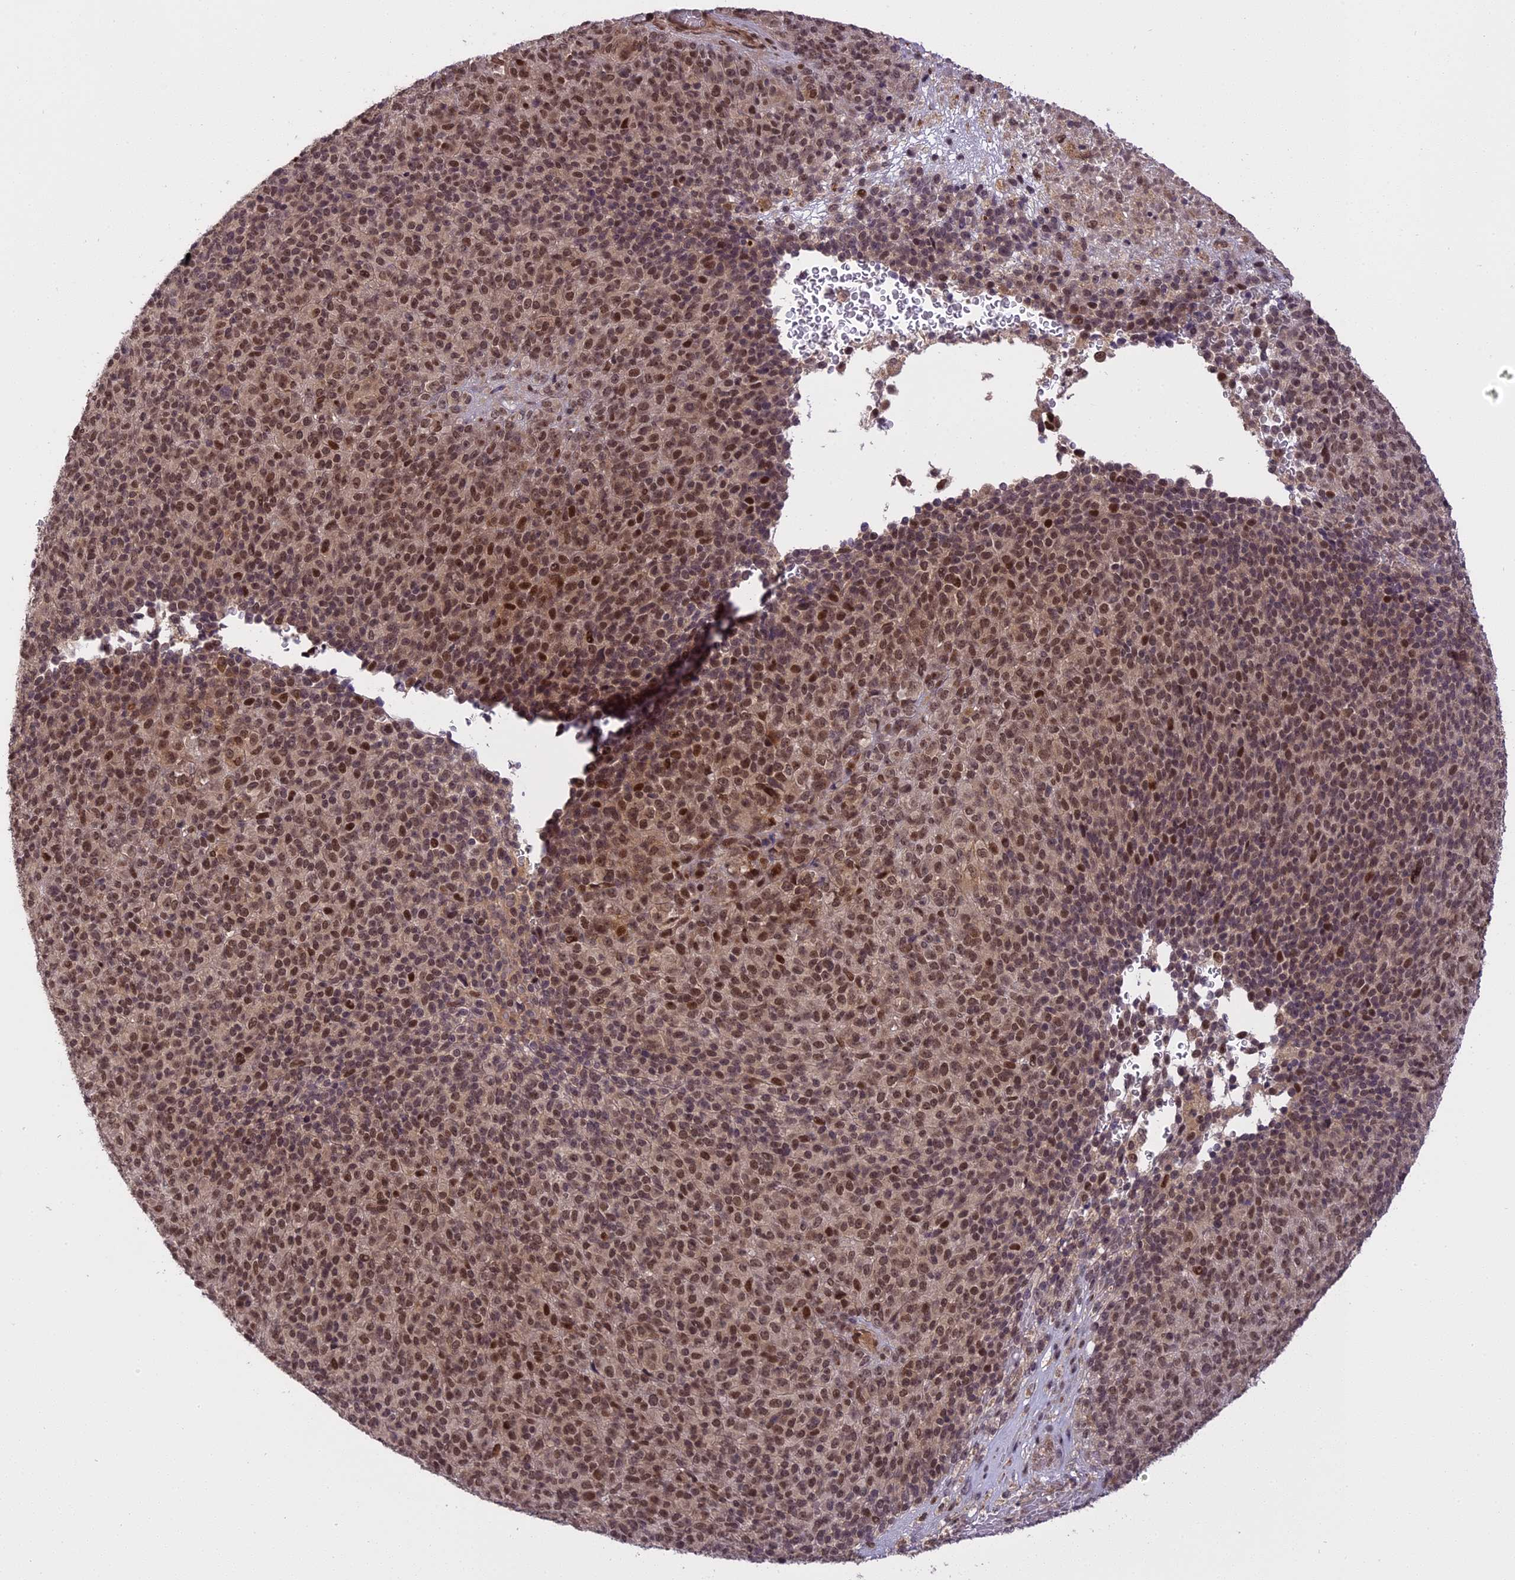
{"staining": {"intensity": "moderate", "quantity": ">75%", "location": "nuclear"}, "tissue": "melanoma", "cell_type": "Tumor cells", "image_type": "cancer", "snomed": [{"axis": "morphology", "description": "Malignant melanoma, Metastatic site"}, {"axis": "topography", "description": "Brain"}], "caption": "Protein expression by immunohistochemistry (IHC) exhibits moderate nuclear expression in about >75% of tumor cells in melanoma.", "gene": "PRELID2", "patient": {"sex": "female", "age": 56}}